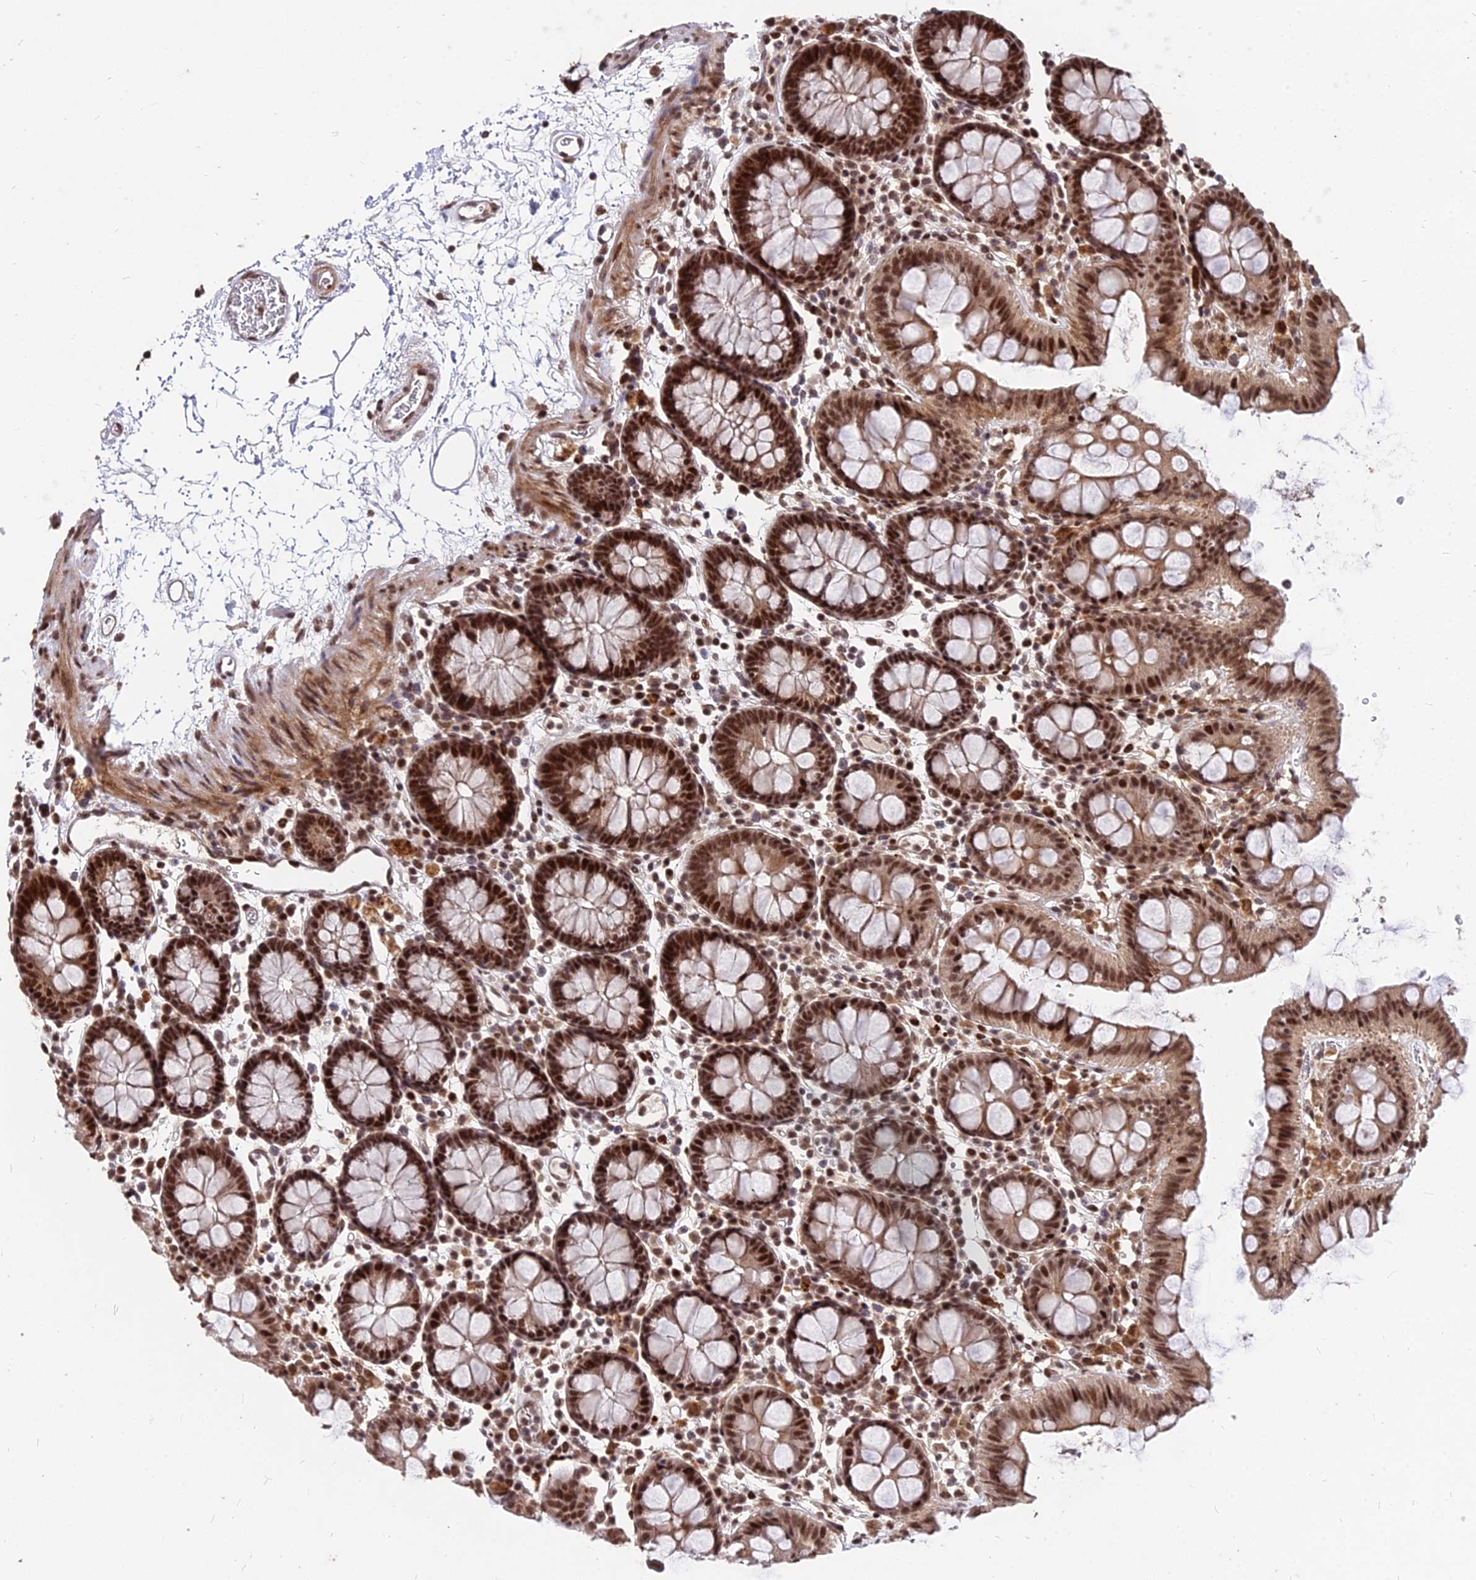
{"staining": {"intensity": "moderate", "quantity": ">75%", "location": "nuclear"}, "tissue": "colon", "cell_type": "Endothelial cells", "image_type": "normal", "snomed": [{"axis": "morphology", "description": "Normal tissue, NOS"}, {"axis": "topography", "description": "Colon"}], "caption": "Endothelial cells demonstrate medium levels of moderate nuclear expression in about >75% of cells in benign human colon. The staining was performed using DAB, with brown indicating positive protein expression. Nuclei are stained blue with hematoxylin.", "gene": "ZBED4", "patient": {"sex": "male", "age": 75}}